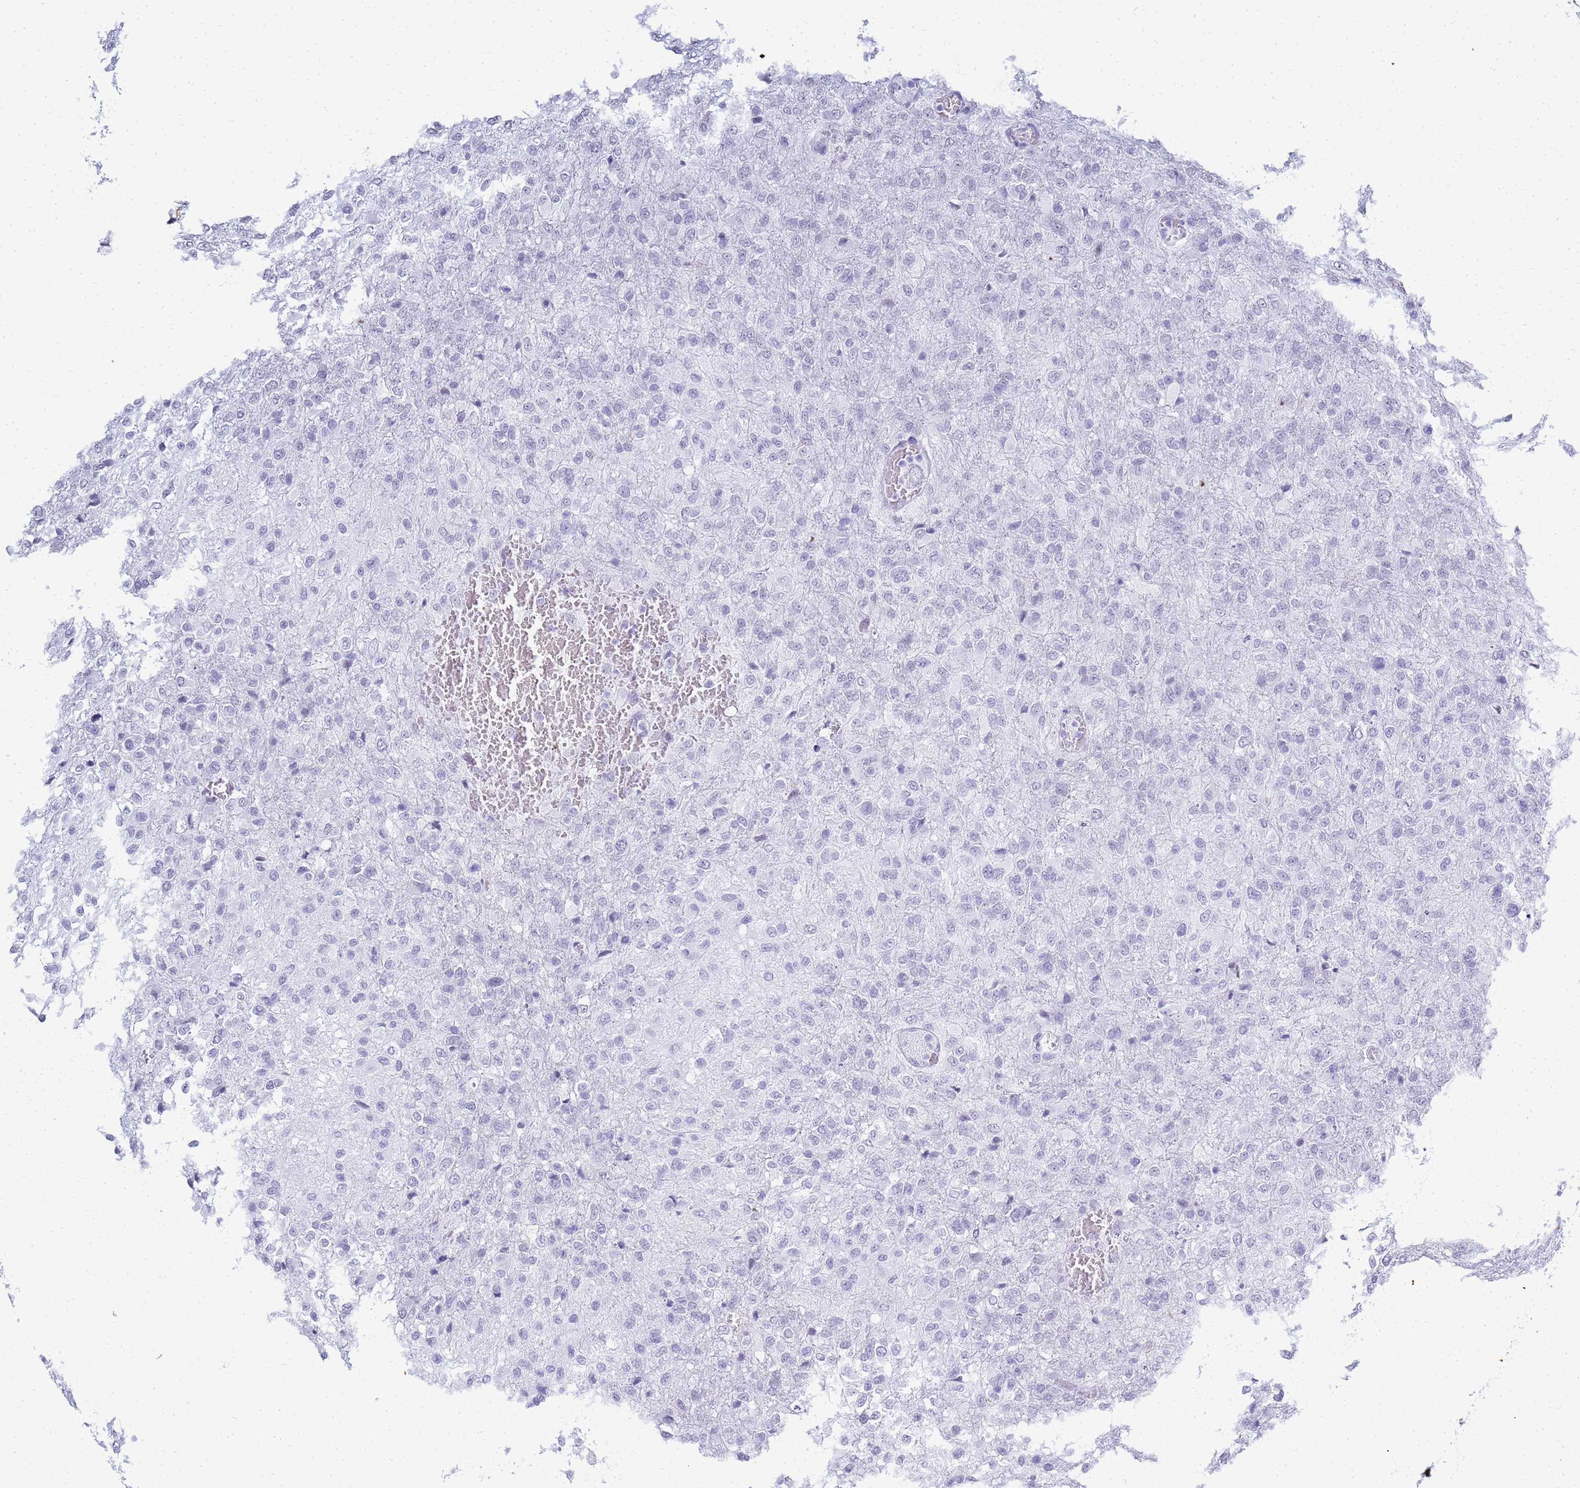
{"staining": {"intensity": "negative", "quantity": "none", "location": "none"}, "tissue": "glioma", "cell_type": "Tumor cells", "image_type": "cancer", "snomed": [{"axis": "morphology", "description": "Glioma, malignant, High grade"}, {"axis": "topography", "description": "Brain"}], "caption": "This micrograph is of malignant high-grade glioma stained with IHC to label a protein in brown with the nuclei are counter-stained blue. There is no staining in tumor cells. Nuclei are stained in blue.", "gene": "SLC7A9", "patient": {"sex": "female", "age": 74}}